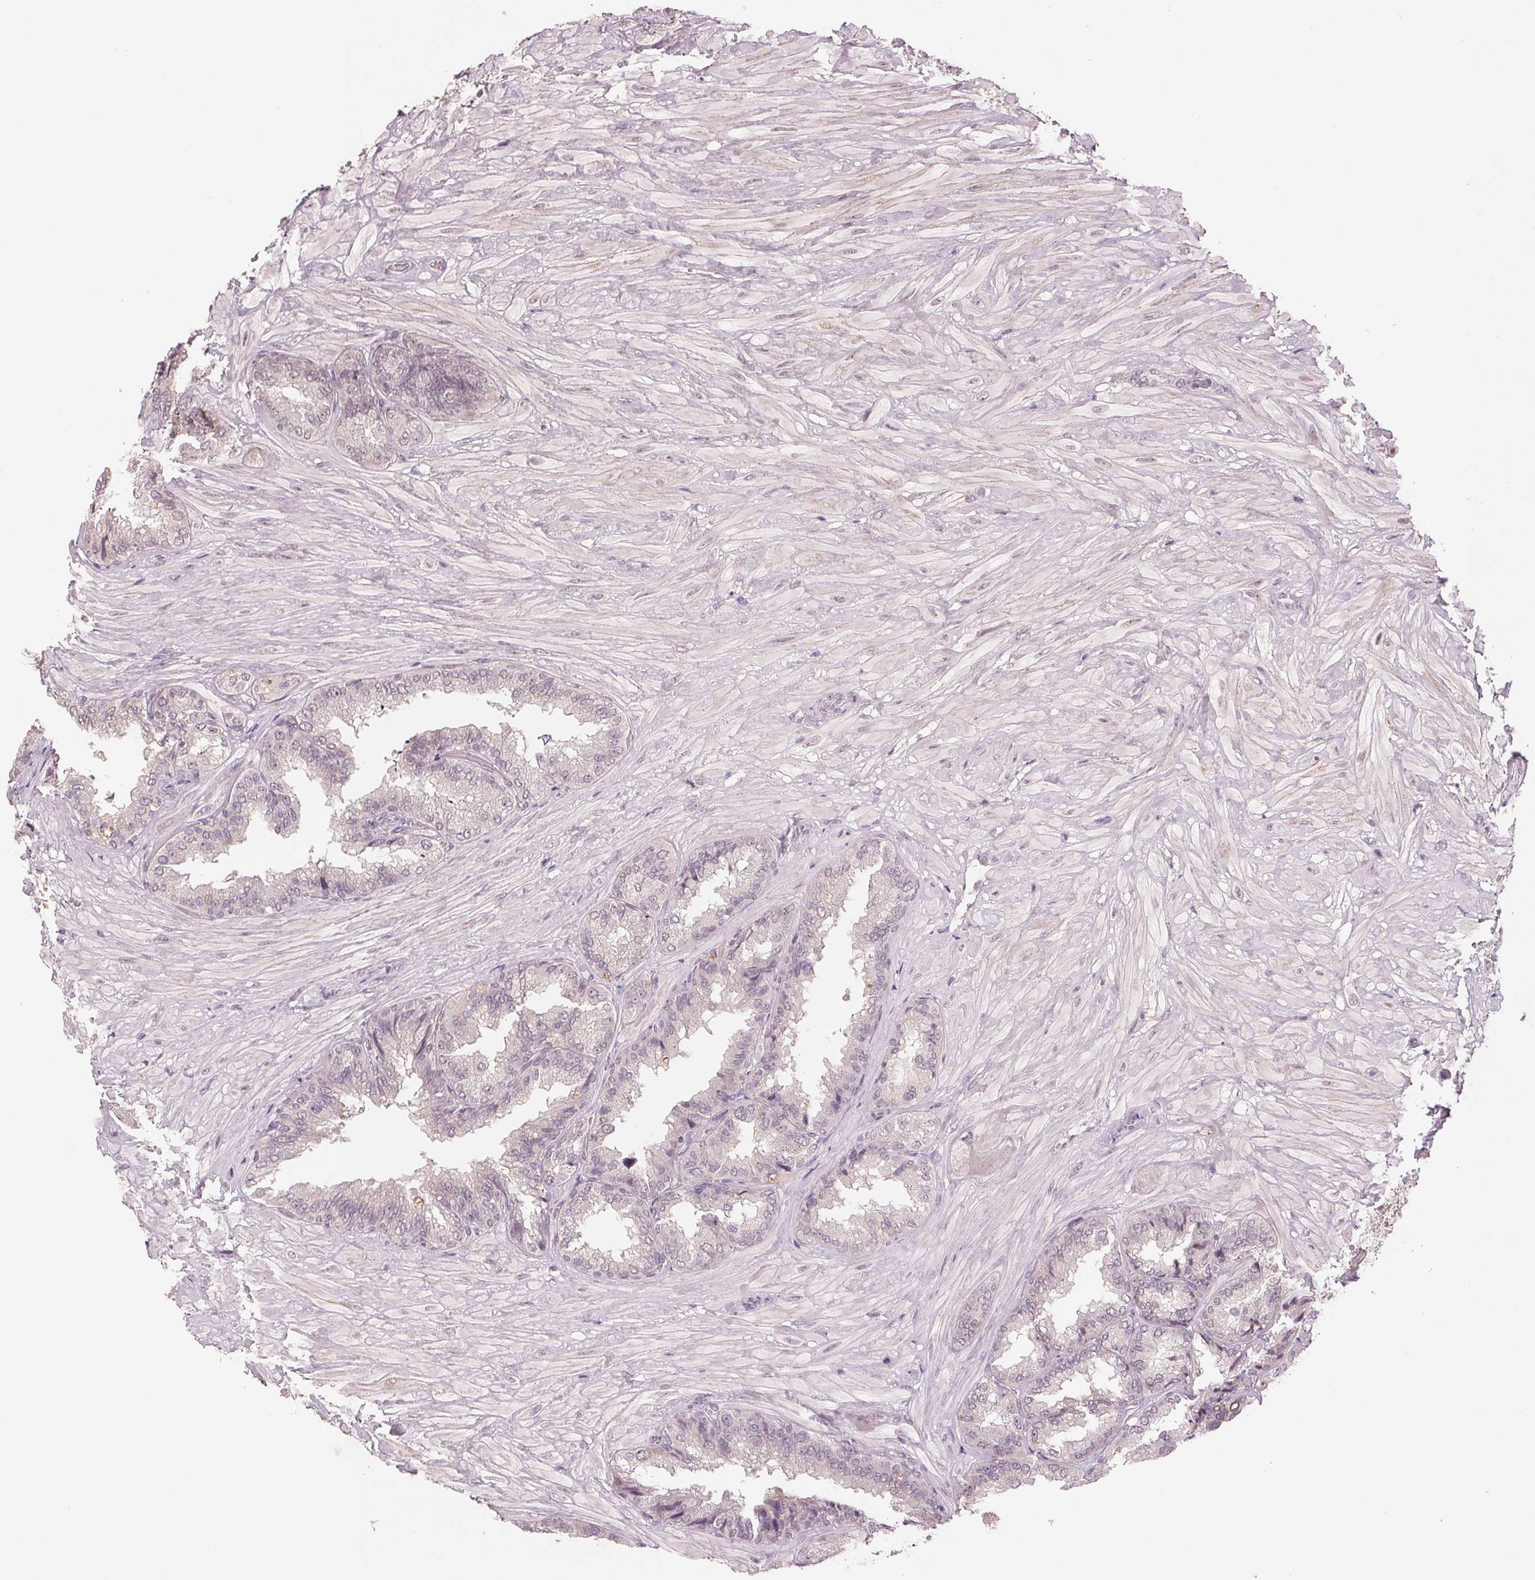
{"staining": {"intensity": "weak", "quantity": "<25%", "location": "cytoplasmic/membranous,nuclear"}, "tissue": "seminal vesicle", "cell_type": "Glandular cells", "image_type": "normal", "snomed": [{"axis": "morphology", "description": "Normal tissue, NOS"}, {"axis": "topography", "description": "Seminal veicle"}], "caption": "An immunohistochemistry (IHC) micrograph of normal seminal vesicle is shown. There is no staining in glandular cells of seminal vesicle.", "gene": "TUB", "patient": {"sex": "male", "age": 68}}